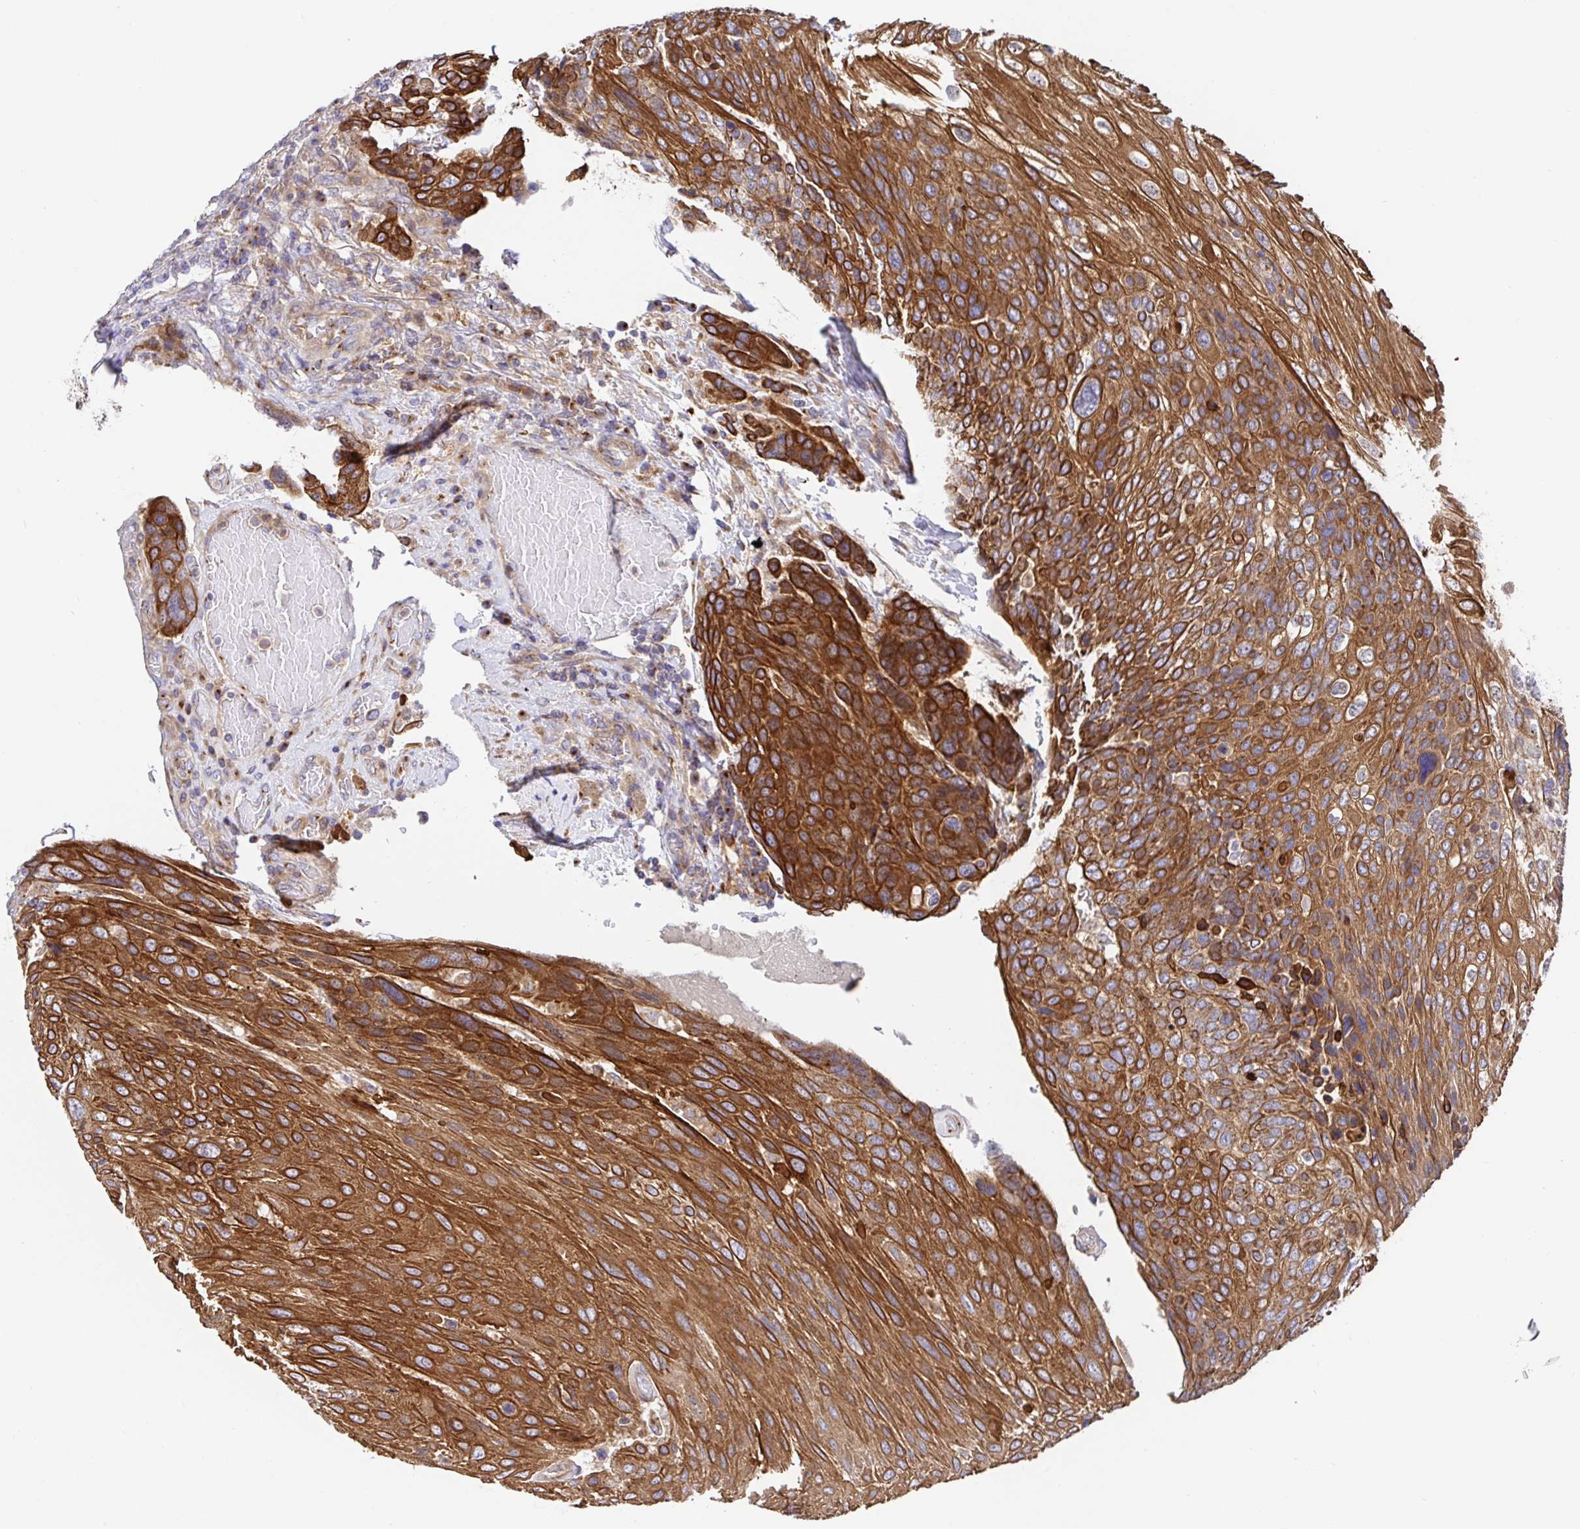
{"staining": {"intensity": "strong", "quantity": ">75%", "location": "cytoplasmic/membranous"}, "tissue": "urothelial cancer", "cell_type": "Tumor cells", "image_type": "cancer", "snomed": [{"axis": "morphology", "description": "Urothelial carcinoma, High grade"}, {"axis": "topography", "description": "Urinary bladder"}], "caption": "Strong cytoplasmic/membranous expression for a protein is seen in about >75% of tumor cells of urothelial cancer using IHC.", "gene": "GOLGA1", "patient": {"sex": "female", "age": 70}}